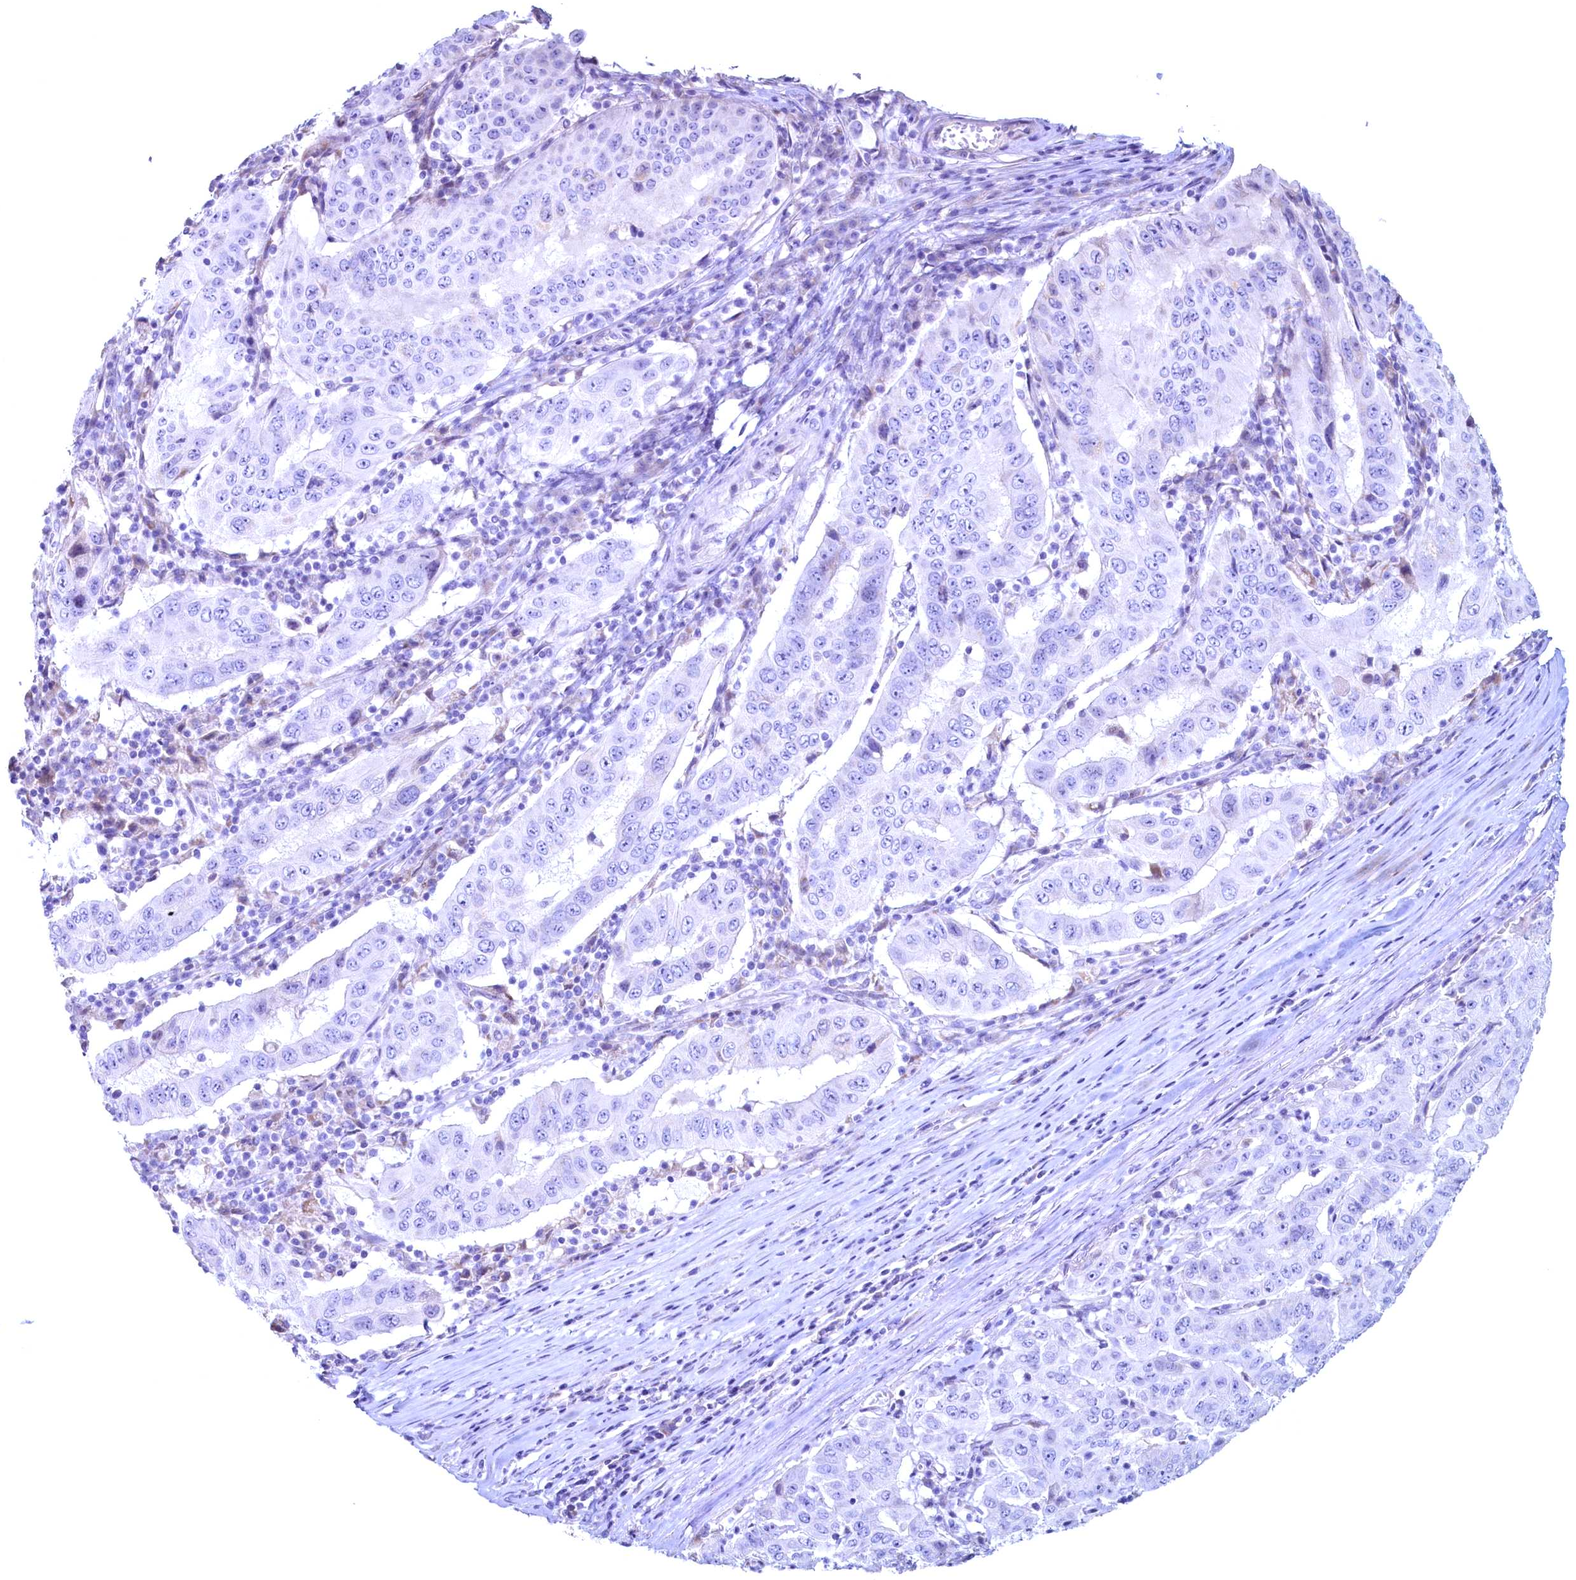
{"staining": {"intensity": "negative", "quantity": "none", "location": "none"}, "tissue": "pancreatic cancer", "cell_type": "Tumor cells", "image_type": "cancer", "snomed": [{"axis": "morphology", "description": "Adenocarcinoma, NOS"}, {"axis": "topography", "description": "Pancreas"}], "caption": "Tumor cells are negative for brown protein staining in pancreatic cancer.", "gene": "MAP1LC3A", "patient": {"sex": "male", "age": 63}}